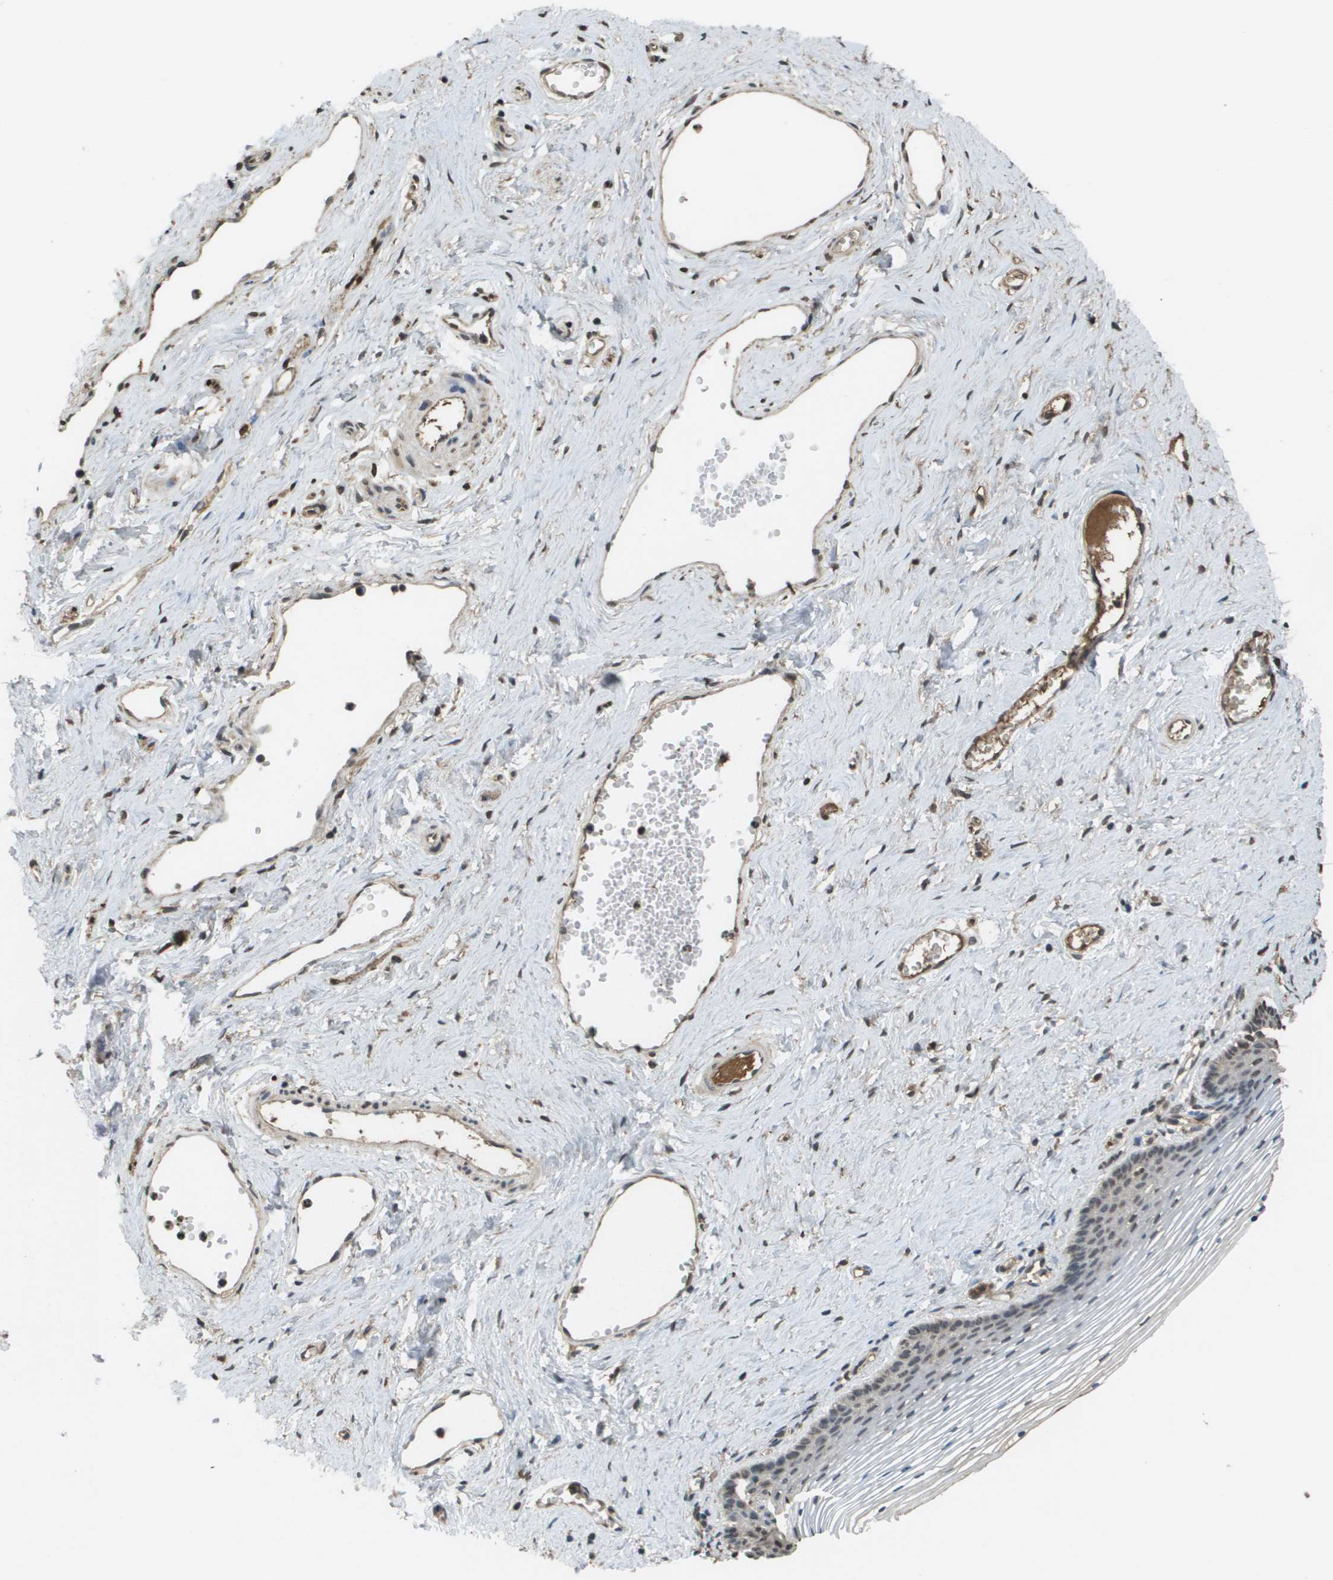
{"staining": {"intensity": "weak", "quantity": "25%-75%", "location": "nuclear"}, "tissue": "vagina", "cell_type": "Squamous epithelial cells", "image_type": "normal", "snomed": [{"axis": "morphology", "description": "Normal tissue, NOS"}, {"axis": "topography", "description": "Vagina"}], "caption": "Immunohistochemical staining of normal human vagina displays weak nuclear protein positivity in approximately 25%-75% of squamous epithelial cells. (IHC, brightfield microscopy, high magnification).", "gene": "NDRG2", "patient": {"sex": "female", "age": 32}}